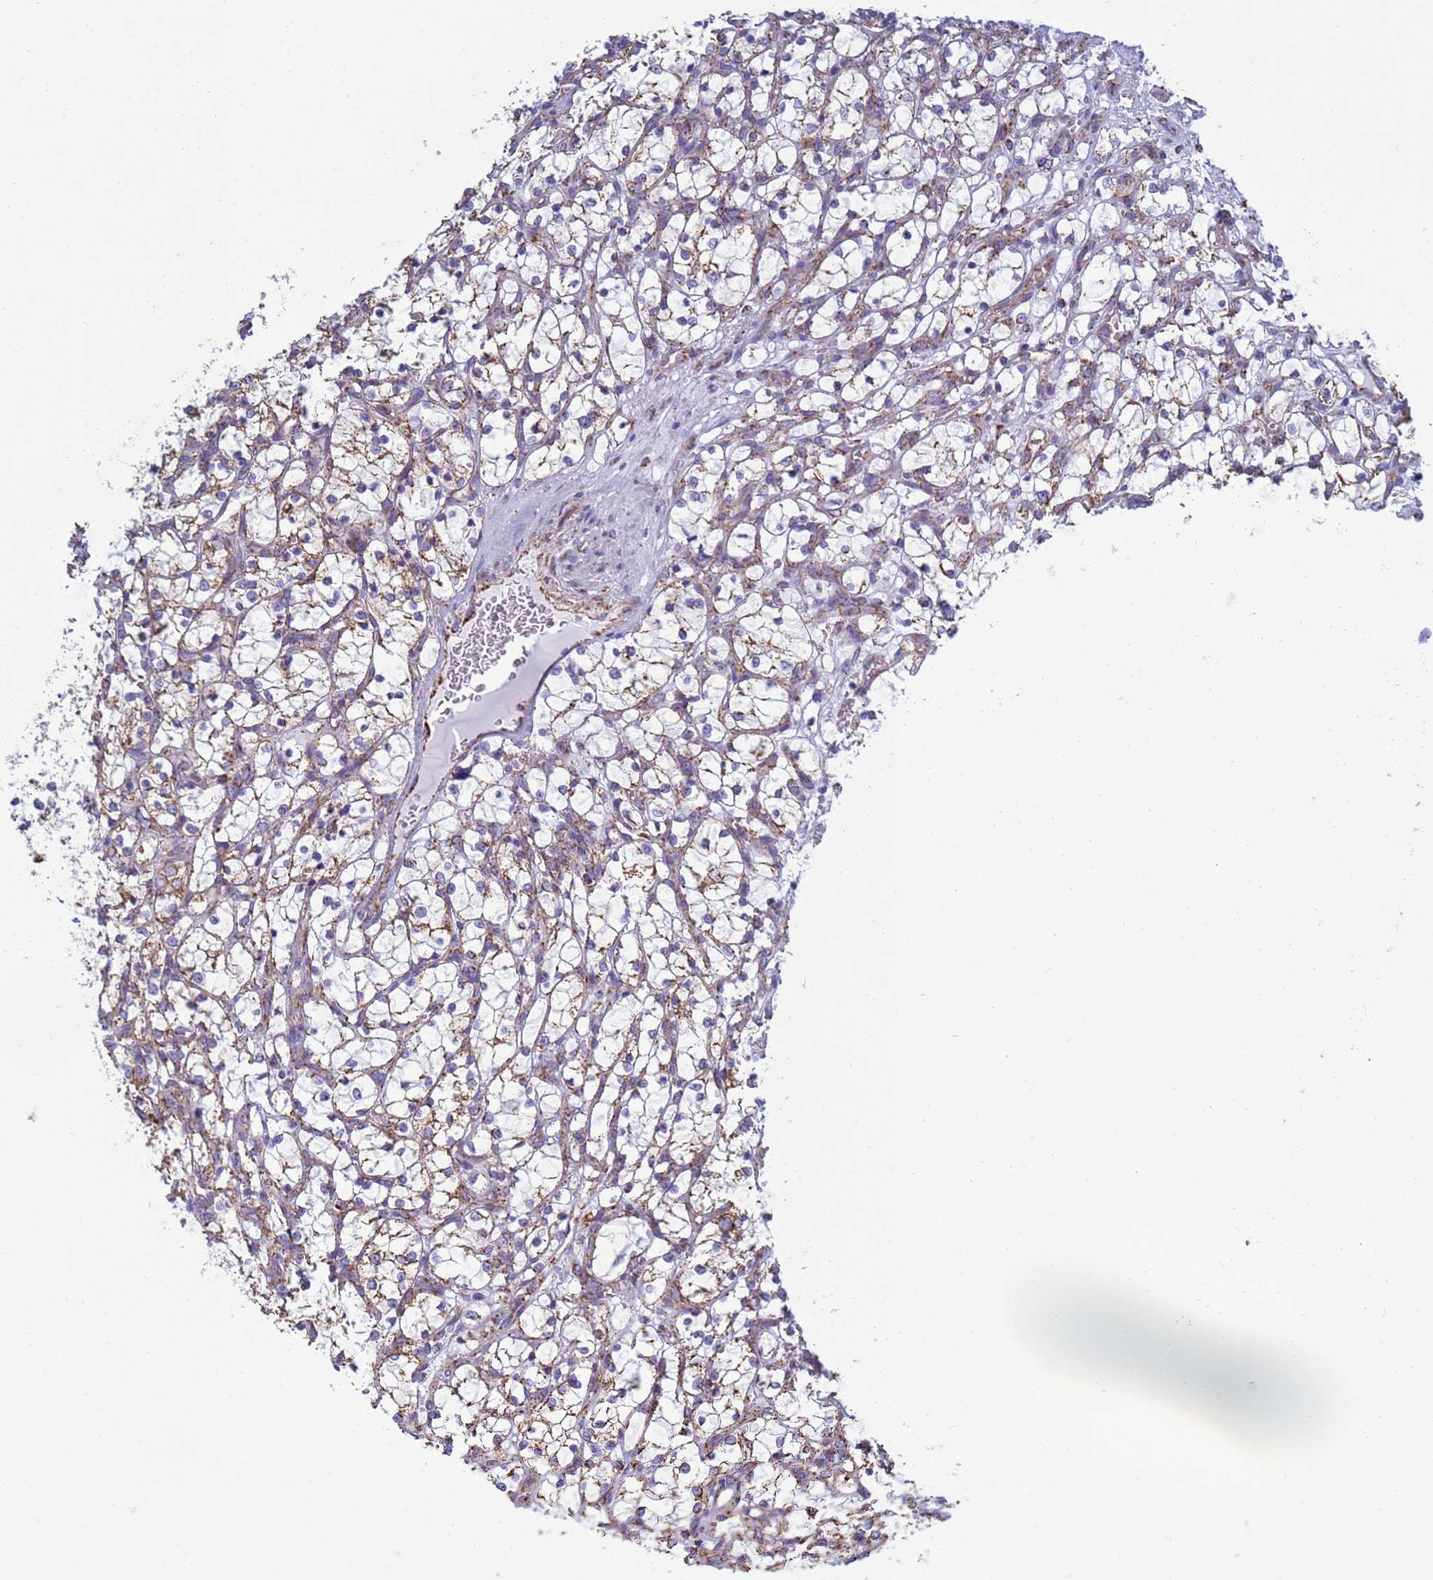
{"staining": {"intensity": "weak", "quantity": "<25%", "location": "cytoplasmic/membranous"}, "tissue": "renal cancer", "cell_type": "Tumor cells", "image_type": "cancer", "snomed": [{"axis": "morphology", "description": "Adenocarcinoma, NOS"}, {"axis": "topography", "description": "Kidney"}], "caption": "Adenocarcinoma (renal) was stained to show a protein in brown. There is no significant staining in tumor cells.", "gene": "COQ4", "patient": {"sex": "female", "age": 69}}